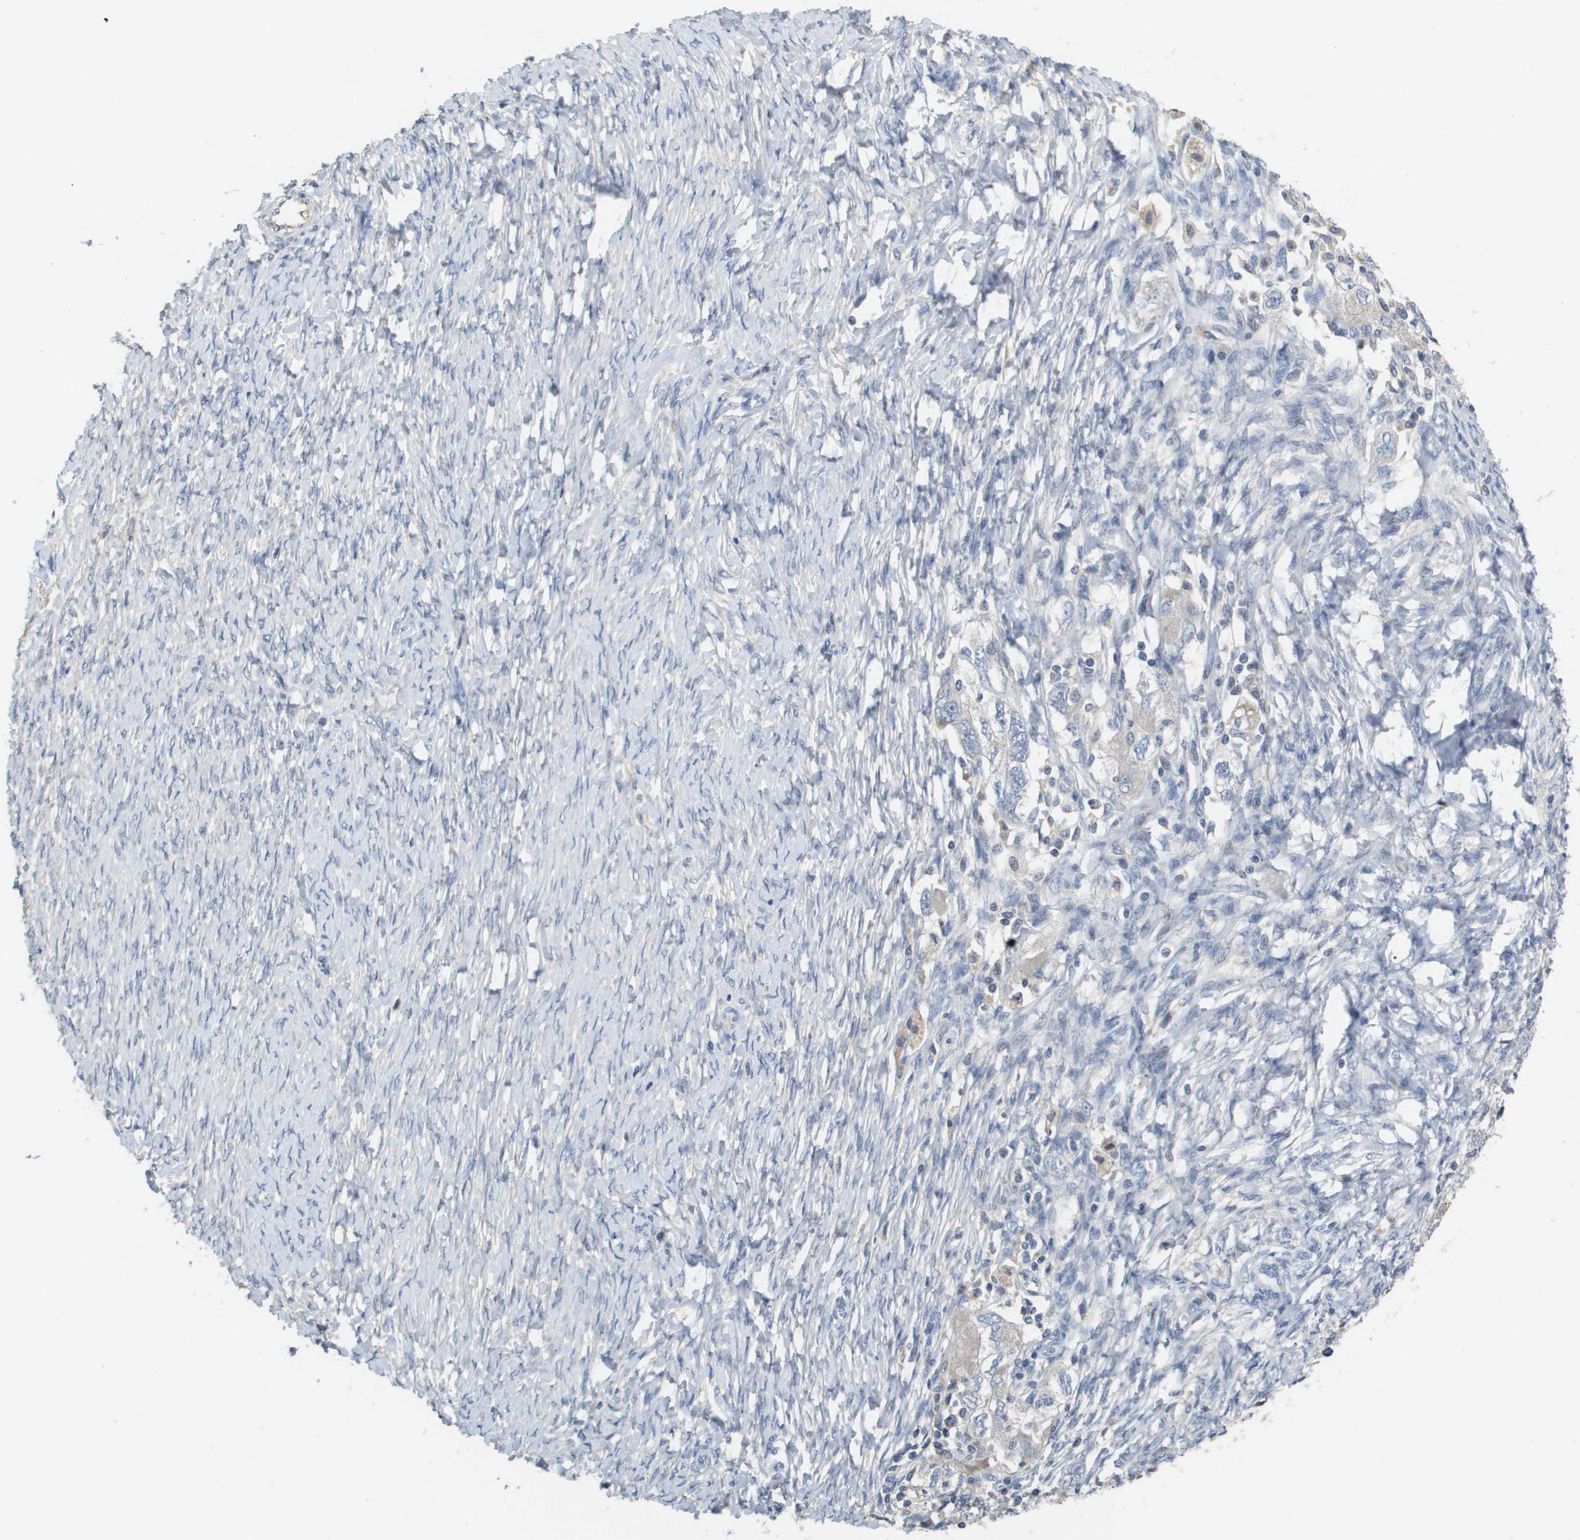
{"staining": {"intensity": "weak", "quantity": "<25%", "location": "cytoplasmic/membranous"}, "tissue": "ovarian cancer", "cell_type": "Tumor cells", "image_type": "cancer", "snomed": [{"axis": "morphology", "description": "Carcinoma, NOS"}, {"axis": "morphology", "description": "Cystadenocarcinoma, serous, NOS"}, {"axis": "topography", "description": "Ovary"}], "caption": "This micrograph is of ovarian serous cystadenocarcinoma stained with immunohistochemistry (IHC) to label a protein in brown with the nuclei are counter-stained blue. There is no positivity in tumor cells.", "gene": "CAPN11", "patient": {"sex": "female", "age": 69}}